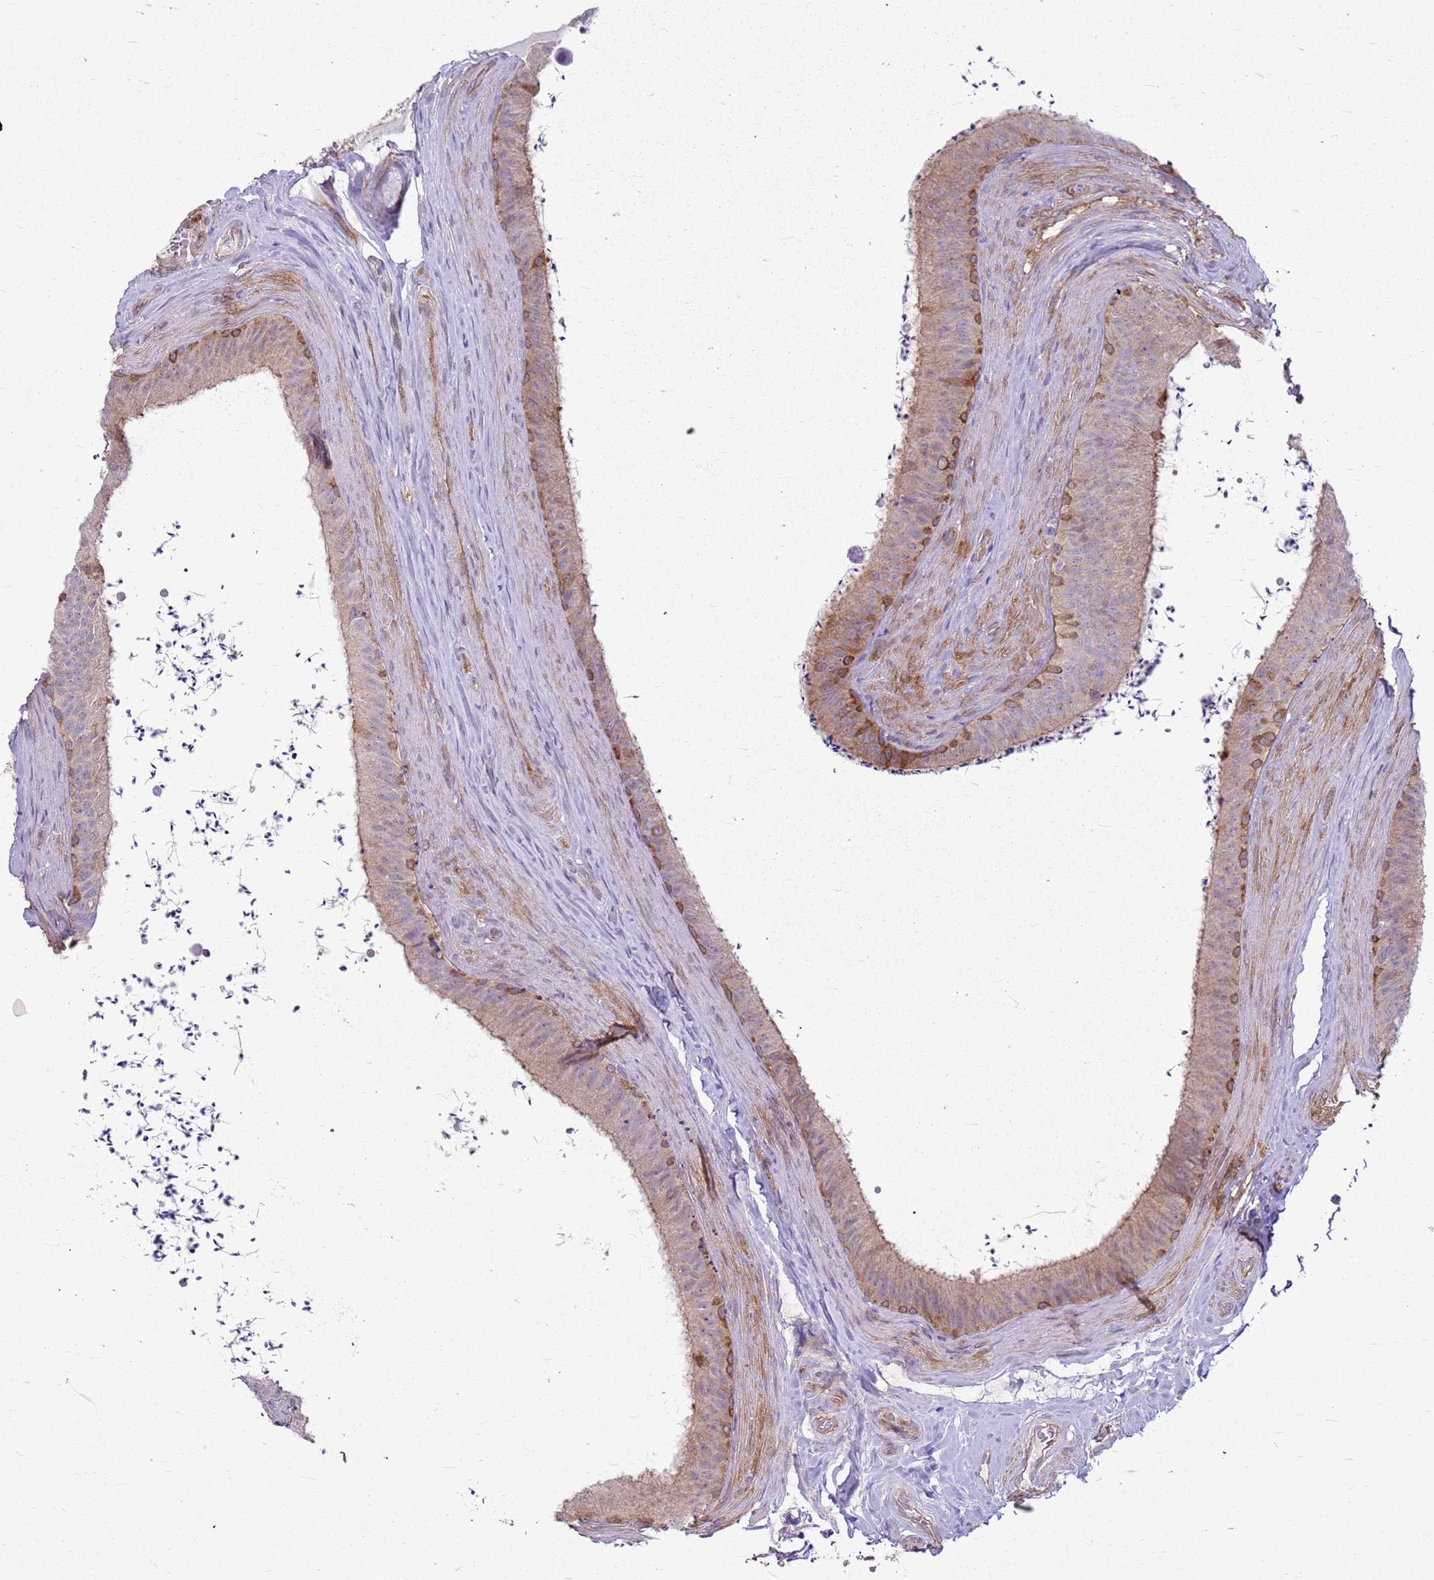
{"staining": {"intensity": "strong", "quantity": "<25%", "location": "cytoplasmic/membranous"}, "tissue": "epididymis", "cell_type": "Glandular cells", "image_type": "normal", "snomed": [{"axis": "morphology", "description": "Normal tissue, NOS"}, {"axis": "topography", "description": "Testis"}, {"axis": "topography", "description": "Epididymis"}], "caption": "This is a photomicrograph of immunohistochemistry (IHC) staining of unremarkable epididymis, which shows strong staining in the cytoplasmic/membranous of glandular cells.", "gene": "HSPB1", "patient": {"sex": "male", "age": 41}}